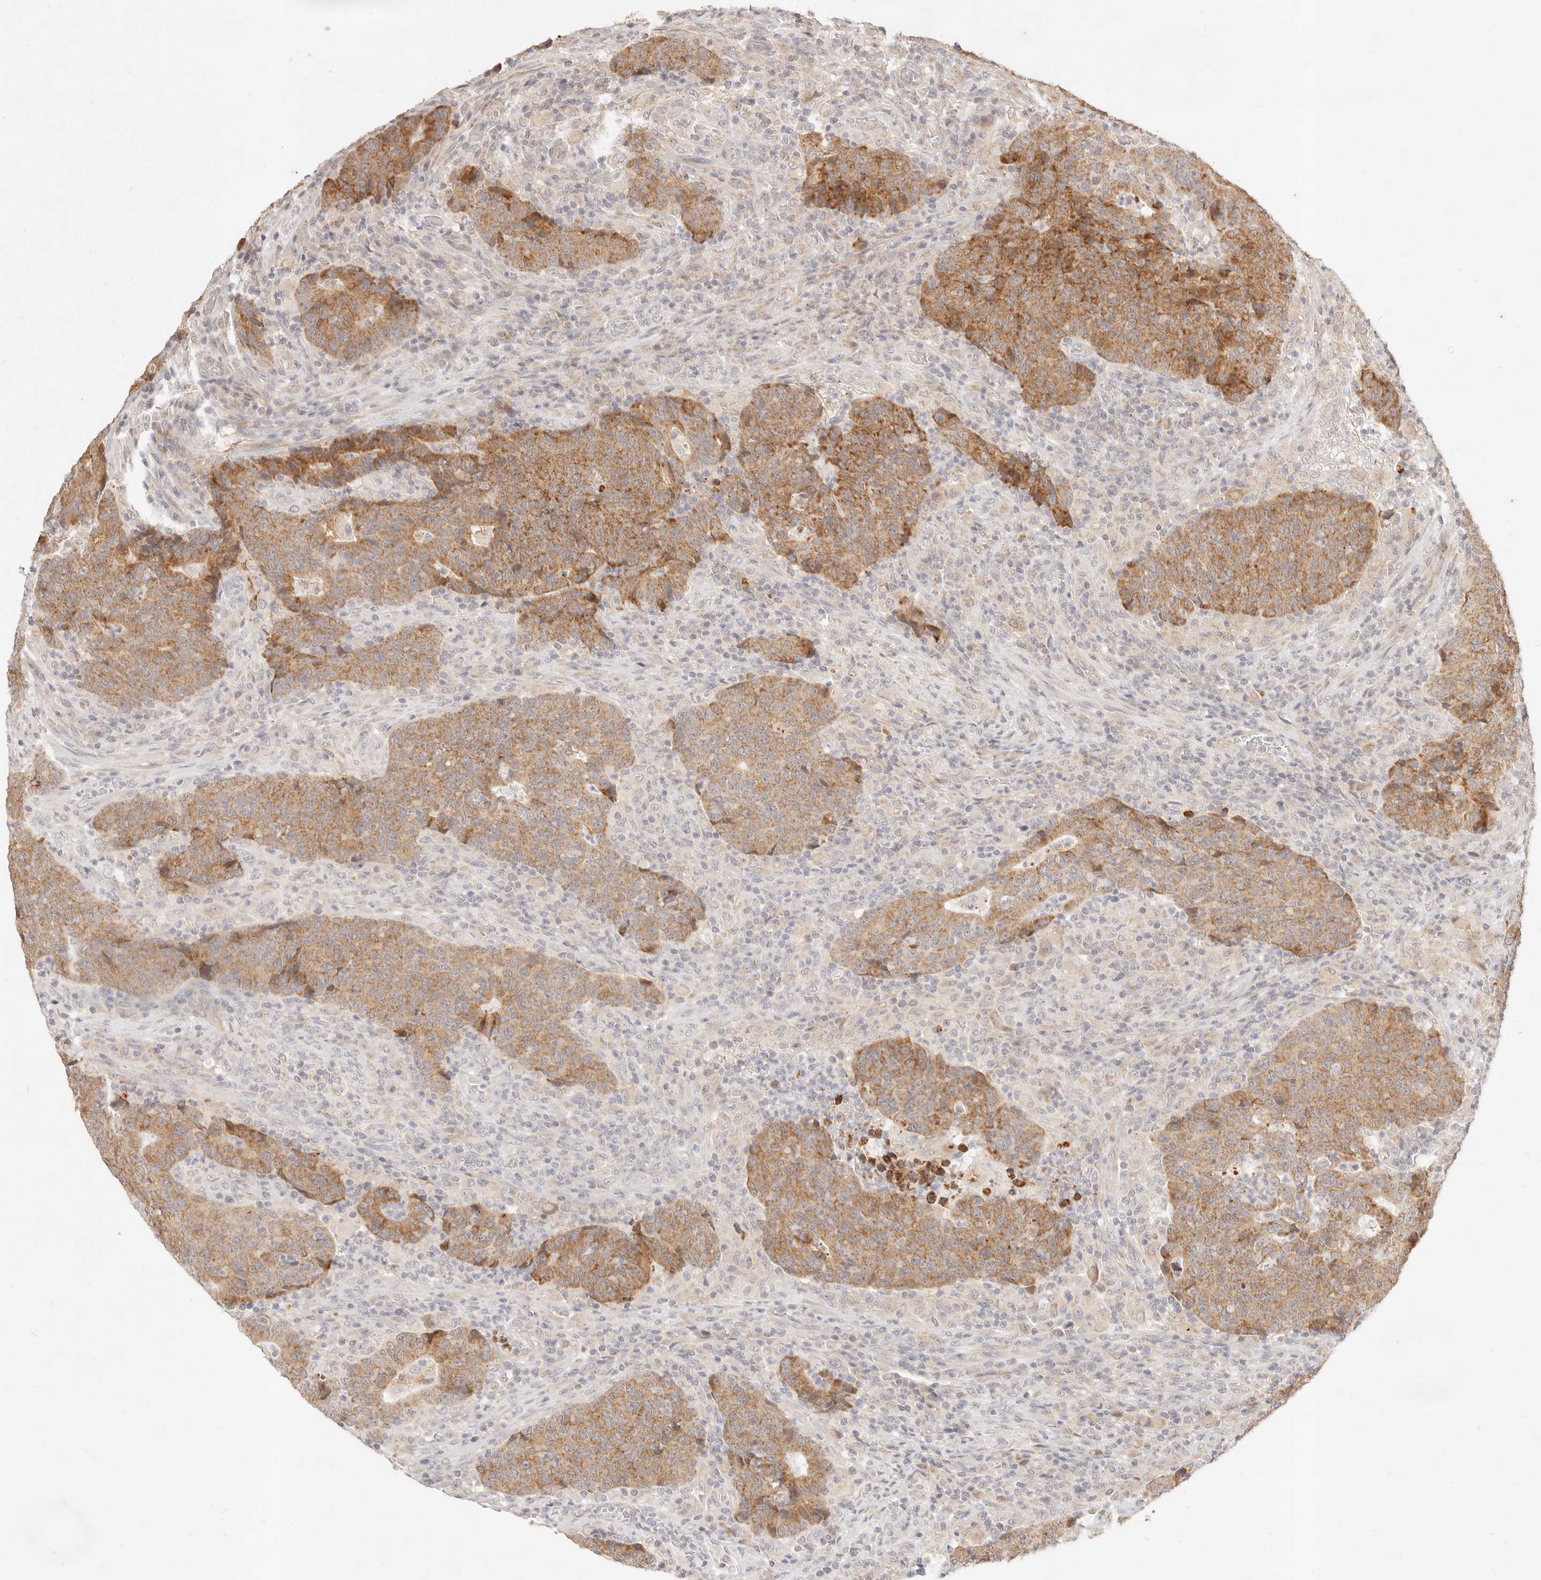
{"staining": {"intensity": "moderate", "quantity": ">75%", "location": "cytoplasmic/membranous"}, "tissue": "colorectal cancer", "cell_type": "Tumor cells", "image_type": "cancer", "snomed": [{"axis": "morphology", "description": "Adenocarcinoma, NOS"}, {"axis": "topography", "description": "Colon"}], "caption": "Colorectal cancer stained for a protein shows moderate cytoplasmic/membranous positivity in tumor cells.", "gene": "RUBCNL", "patient": {"sex": "female", "age": 75}}